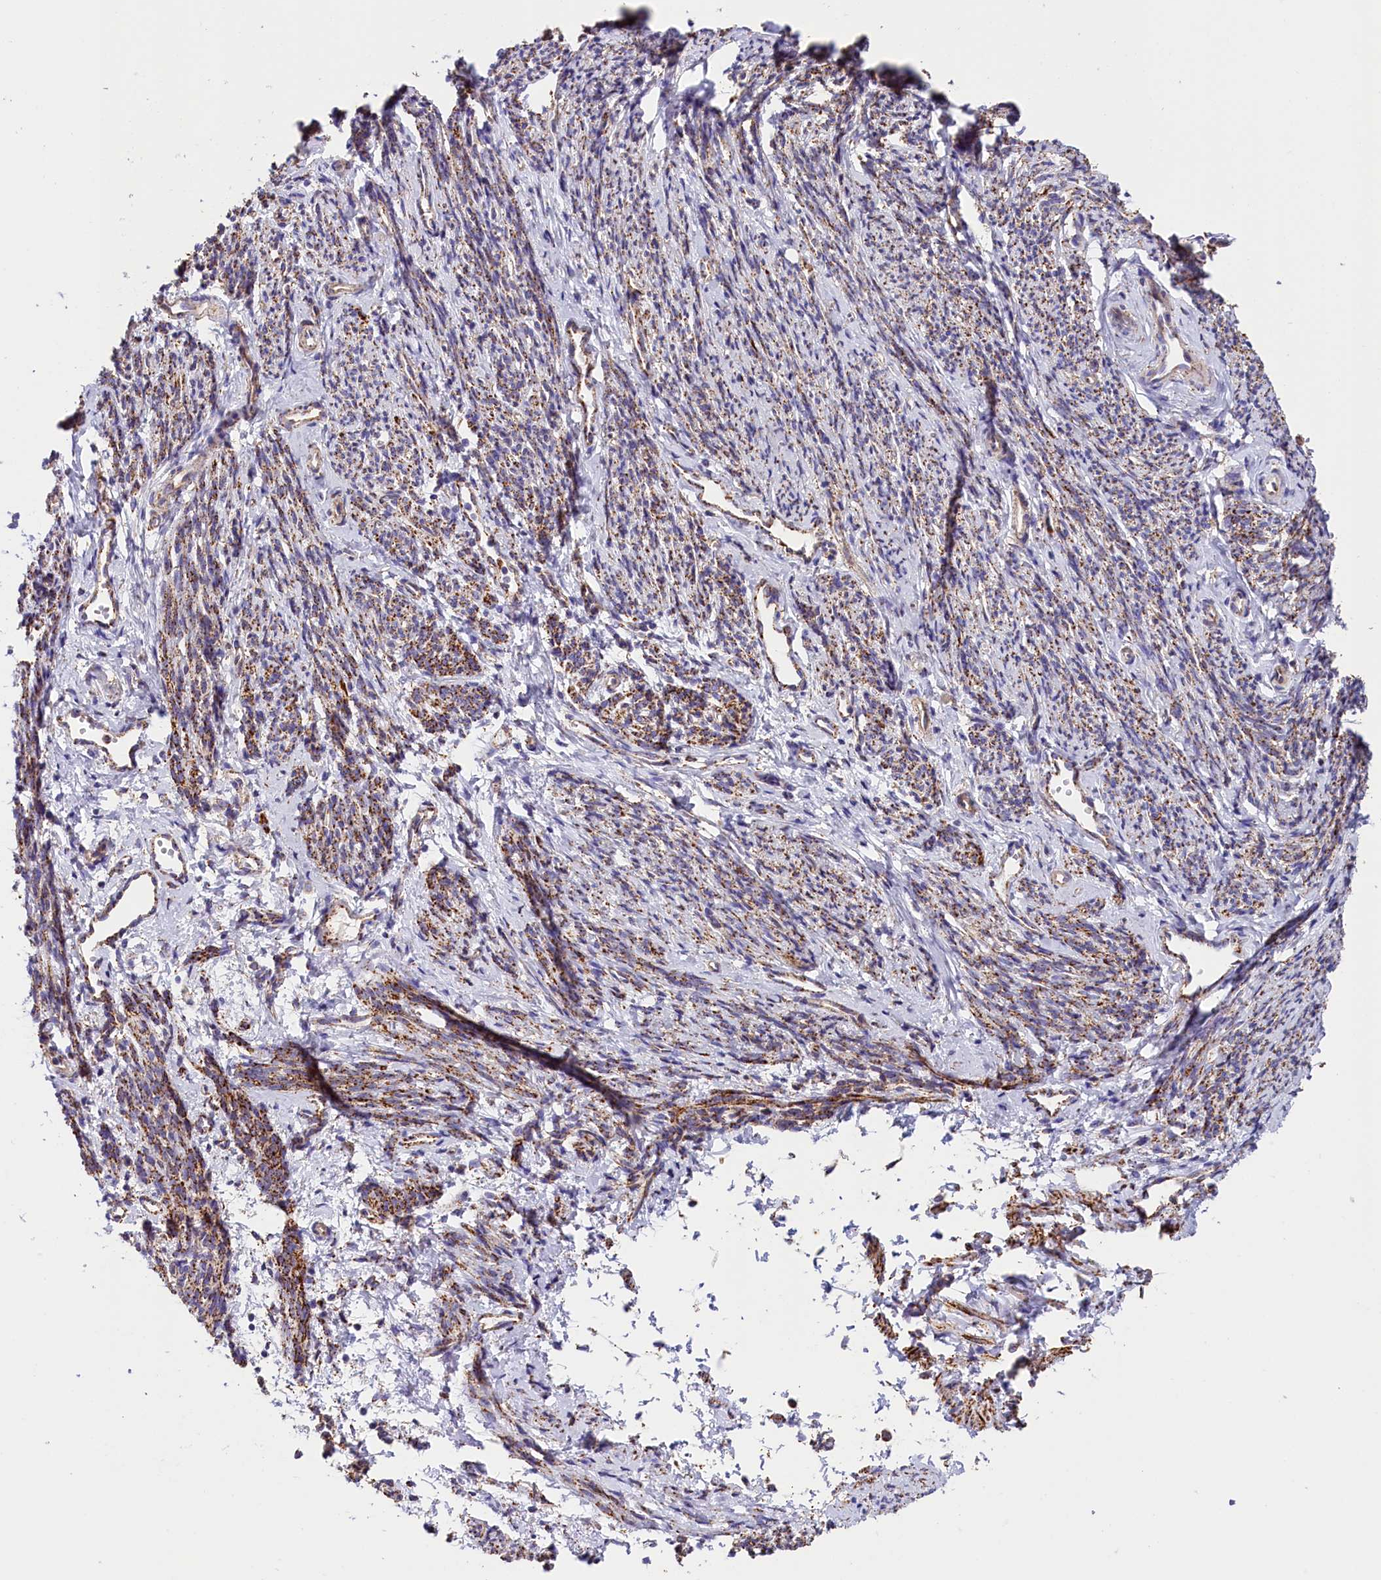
{"staining": {"intensity": "moderate", "quantity": ">75%", "location": "cytoplasmic/membranous"}, "tissue": "smooth muscle", "cell_type": "Smooth muscle cells", "image_type": "normal", "snomed": [{"axis": "morphology", "description": "Normal tissue, NOS"}, {"axis": "topography", "description": "Smooth muscle"}, {"axis": "topography", "description": "Uterus"}], "caption": "Unremarkable smooth muscle was stained to show a protein in brown. There is medium levels of moderate cytoplasmic/membranous positivity in approximately >75% of smooth muscle cells. Immunohistochemistry stains the protein of interest in brown and the nuclei are stained blue.", "gene": "AKTIP", "patient": {"sex": "female", "age": 59}}